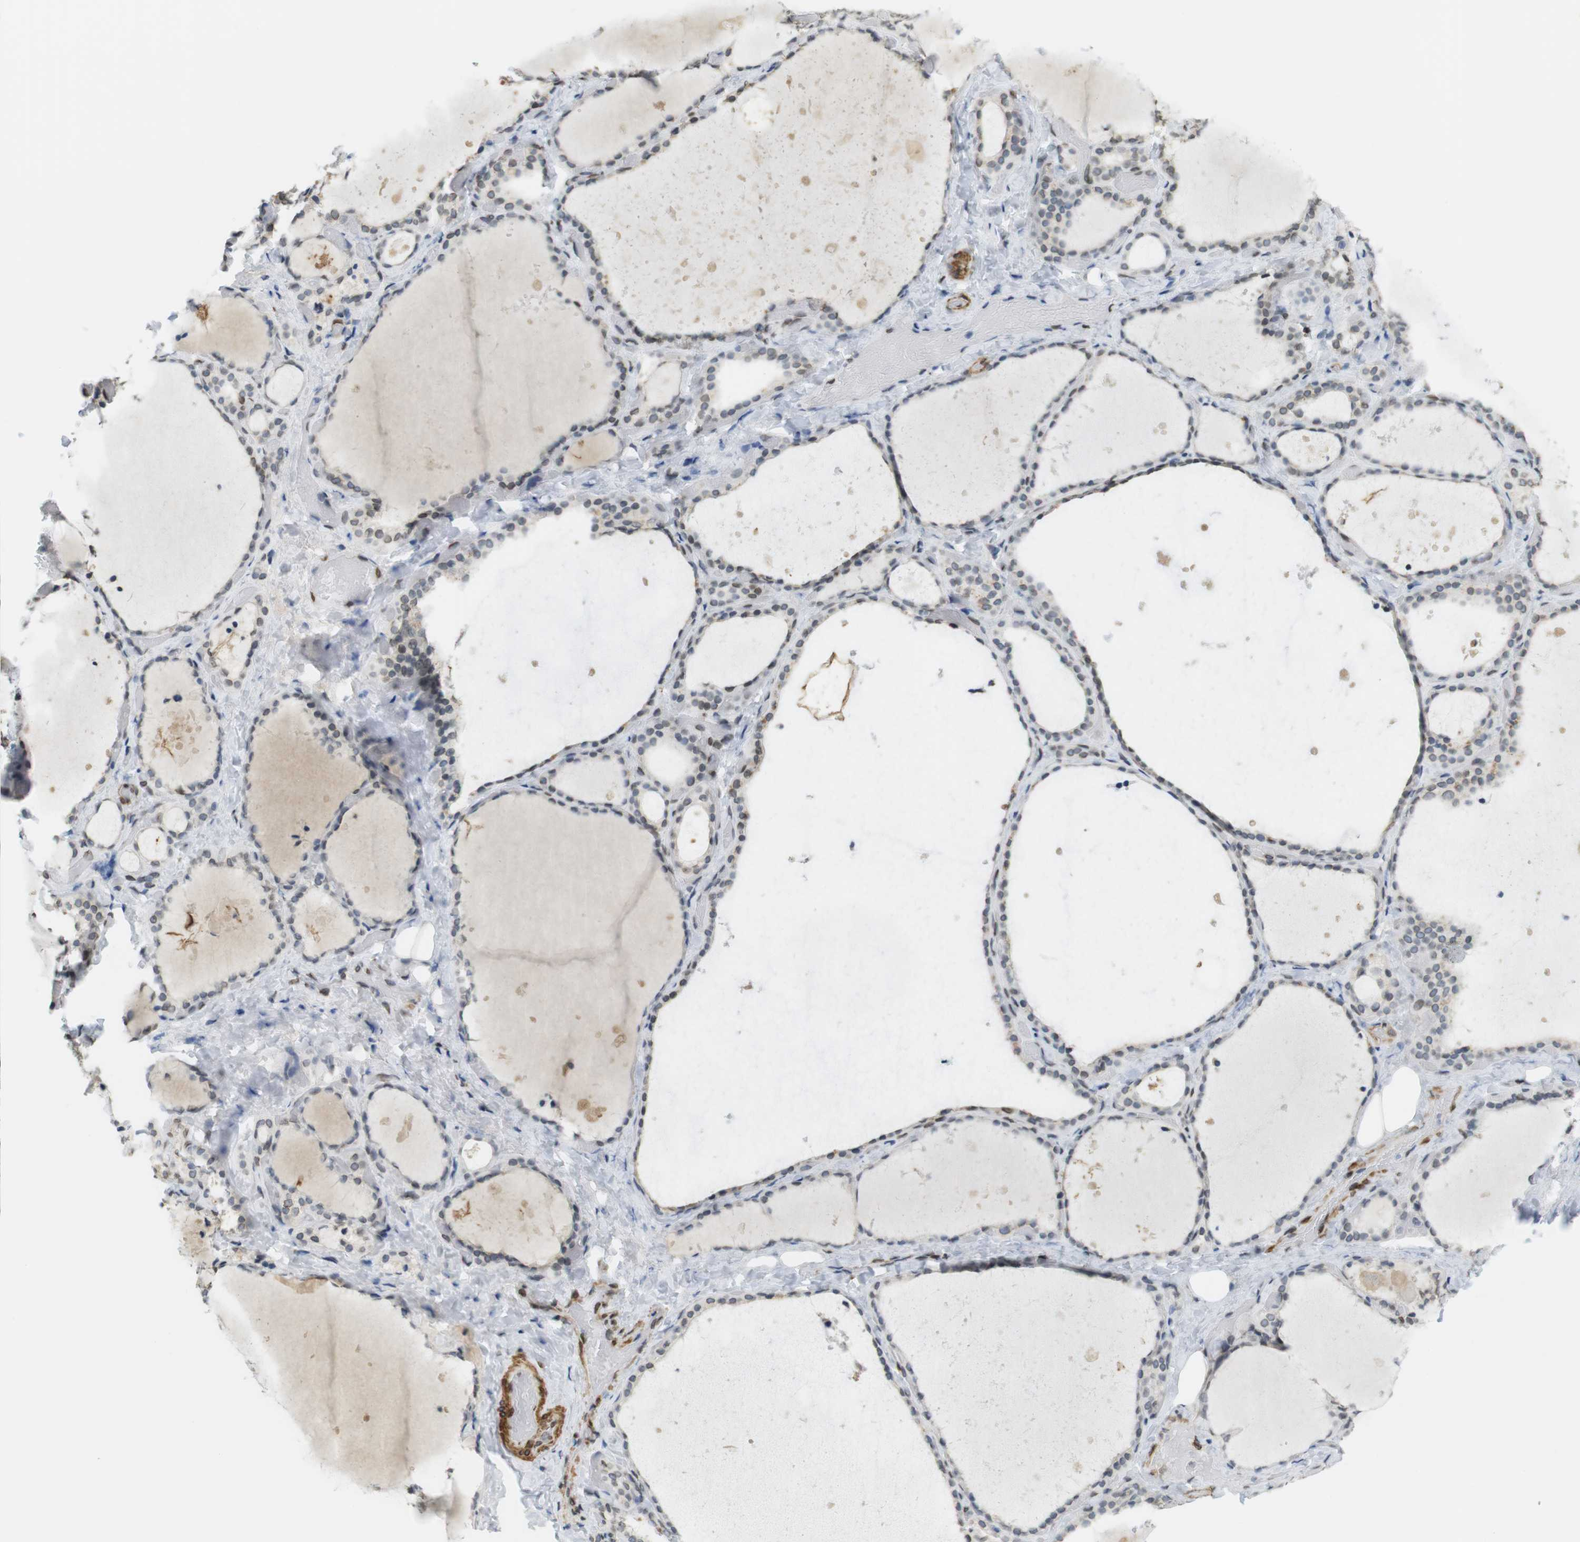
{"staining": {"intensity": "weak", "quantity": "<25%", "location": "cytoplasmic/membranous"}, "tissue": "thyroid gland", "cell_type": "Glandular cells", "image_type": "normal", "snomed": [{"axis": "morphology", "description": "Normal tissue, NOS"}, {"axis": "topography", "description": "Thyroid gland"}], "caption": "Immunohistochemical staining of normal human thyroid gland exhibits no significant positivity in glandular cells.", "gene": "ARL6IP6", "patient": {"sex": "female", "age": 44}}